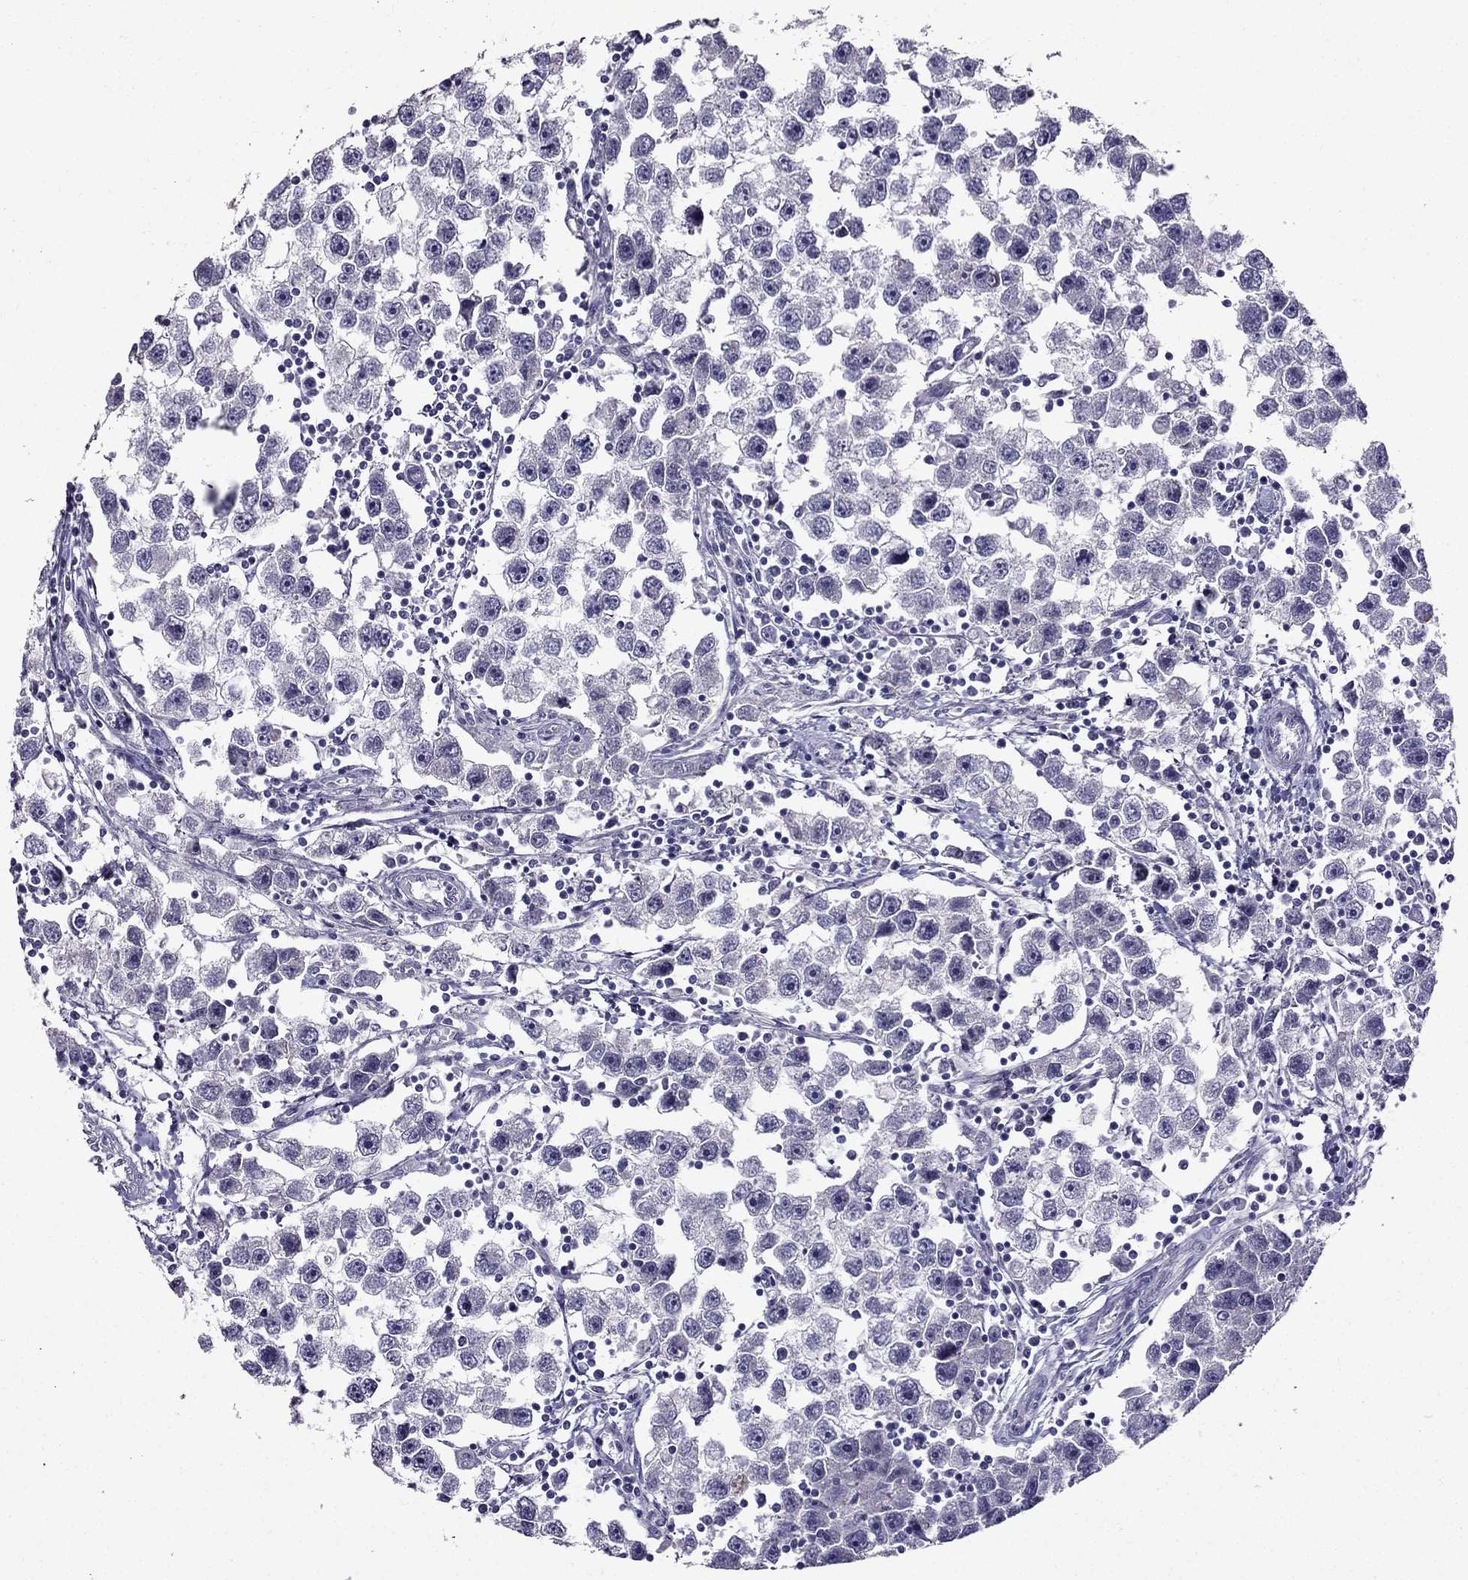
{"staining": {"intensity": "negative", "quantity": "none", "location": "none"}, "tissue": "testis cancer", "cell_type": "Tumor cells", "image_type": "cancer", "snomed": [{"axis": "morphology", "description": "Seminoma, NOS"}, {"axis": "topography", "description": "Testis"}], "caption": "IHC of human seminoma (testis) exhibits no staining in tumor cells.", "gene": "DUSP15", "patient": {"sex": "male", "age": 30}}